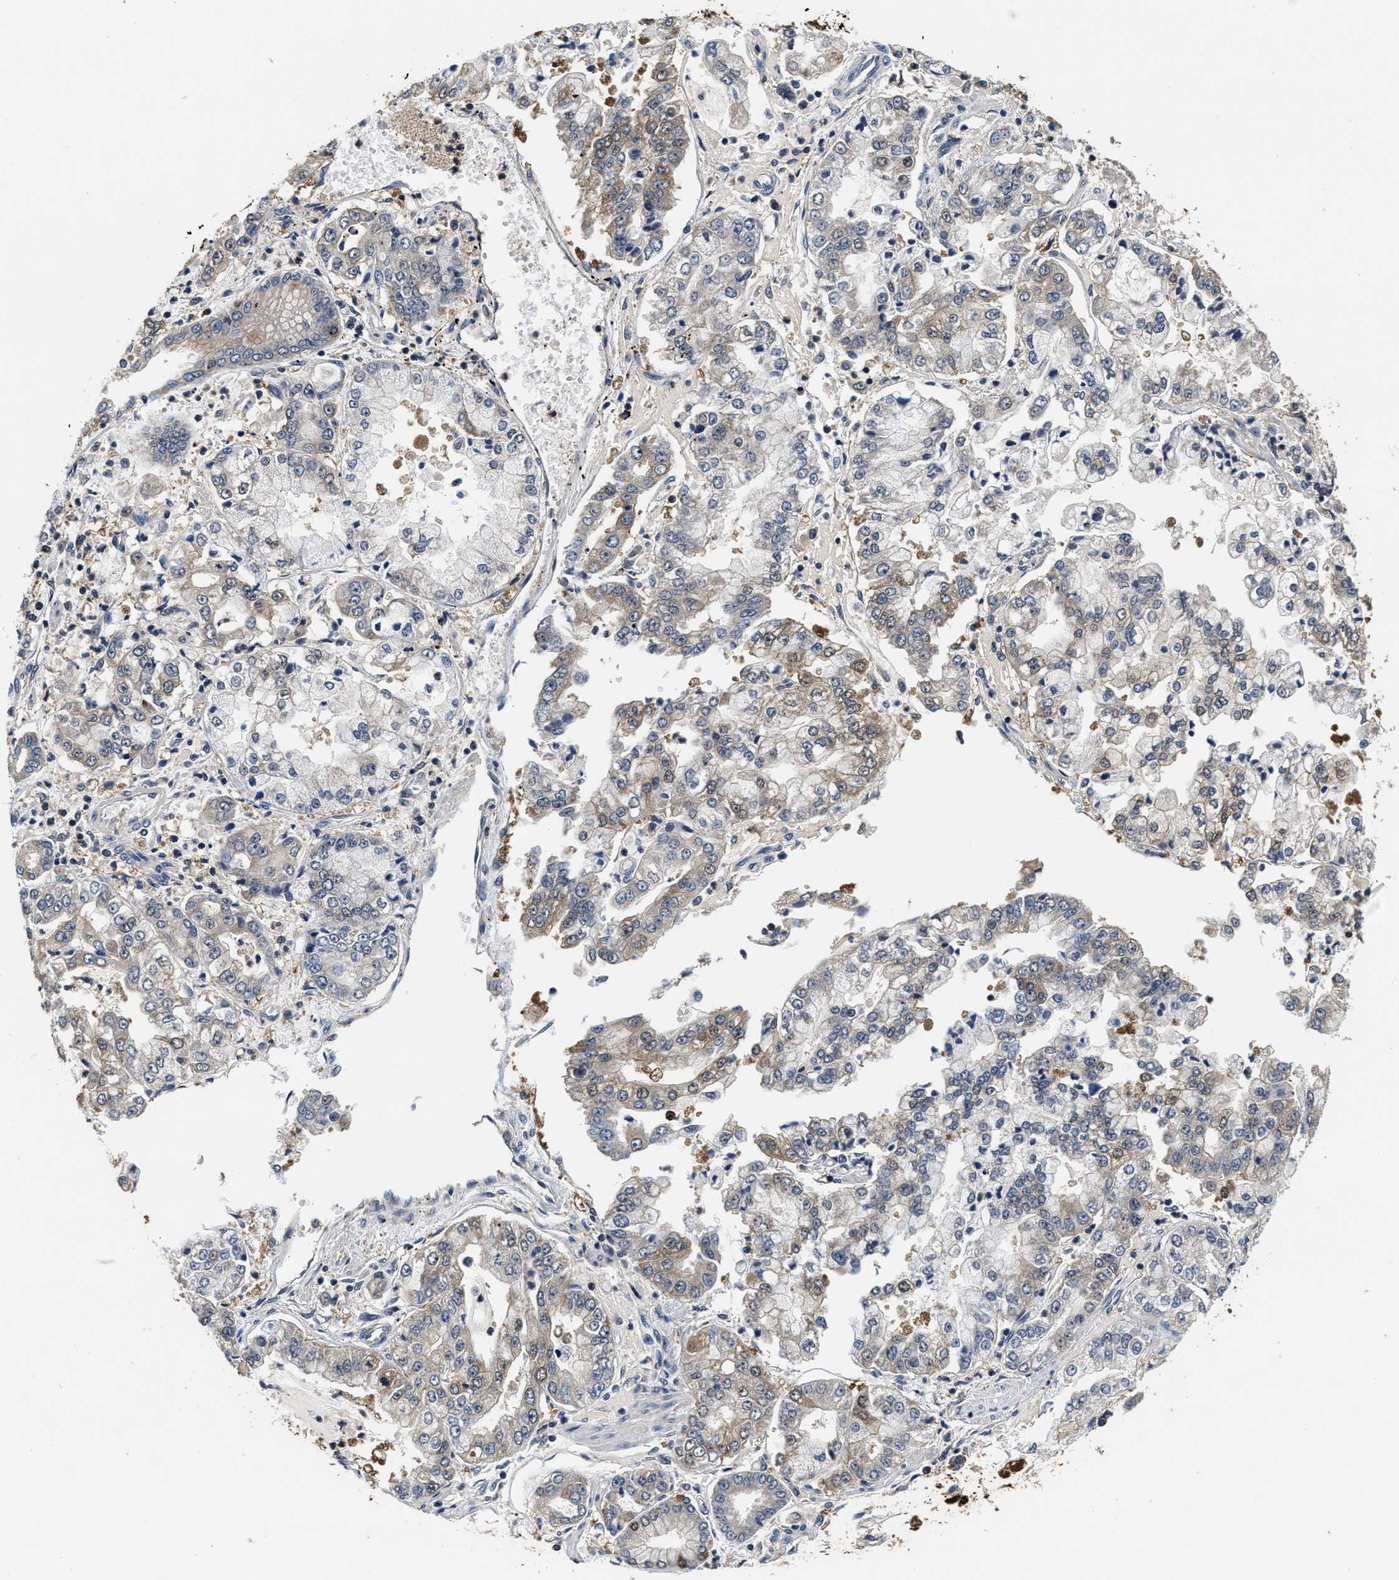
{"staining": {"intensity": "moderate", "quantity": "25%-75%", "location": "cytoplasmic/membranous"}, "tissue": "stomach cancer", "cell_type": "Tumor cells", "image_type": "cancer", "snomed": [{"axis": "morphology", "description": "Adenocarcinoma, NOS"}, {"axis": "topography", "description": "Stomach"}], "caption": "The micrograph displays staining of stomach cancer, revealing moderate cytoplasmic/membranous protein positivity (brown color) within tumor cells. The protein is stained brown, and the nuclei are stained in blue (DAB (3,3'-diaminobenzidine) IHC with brightfield microscopy, high magnification).", "gene": "PHPT1", "patient": {"sex": "male", "age": 76}}